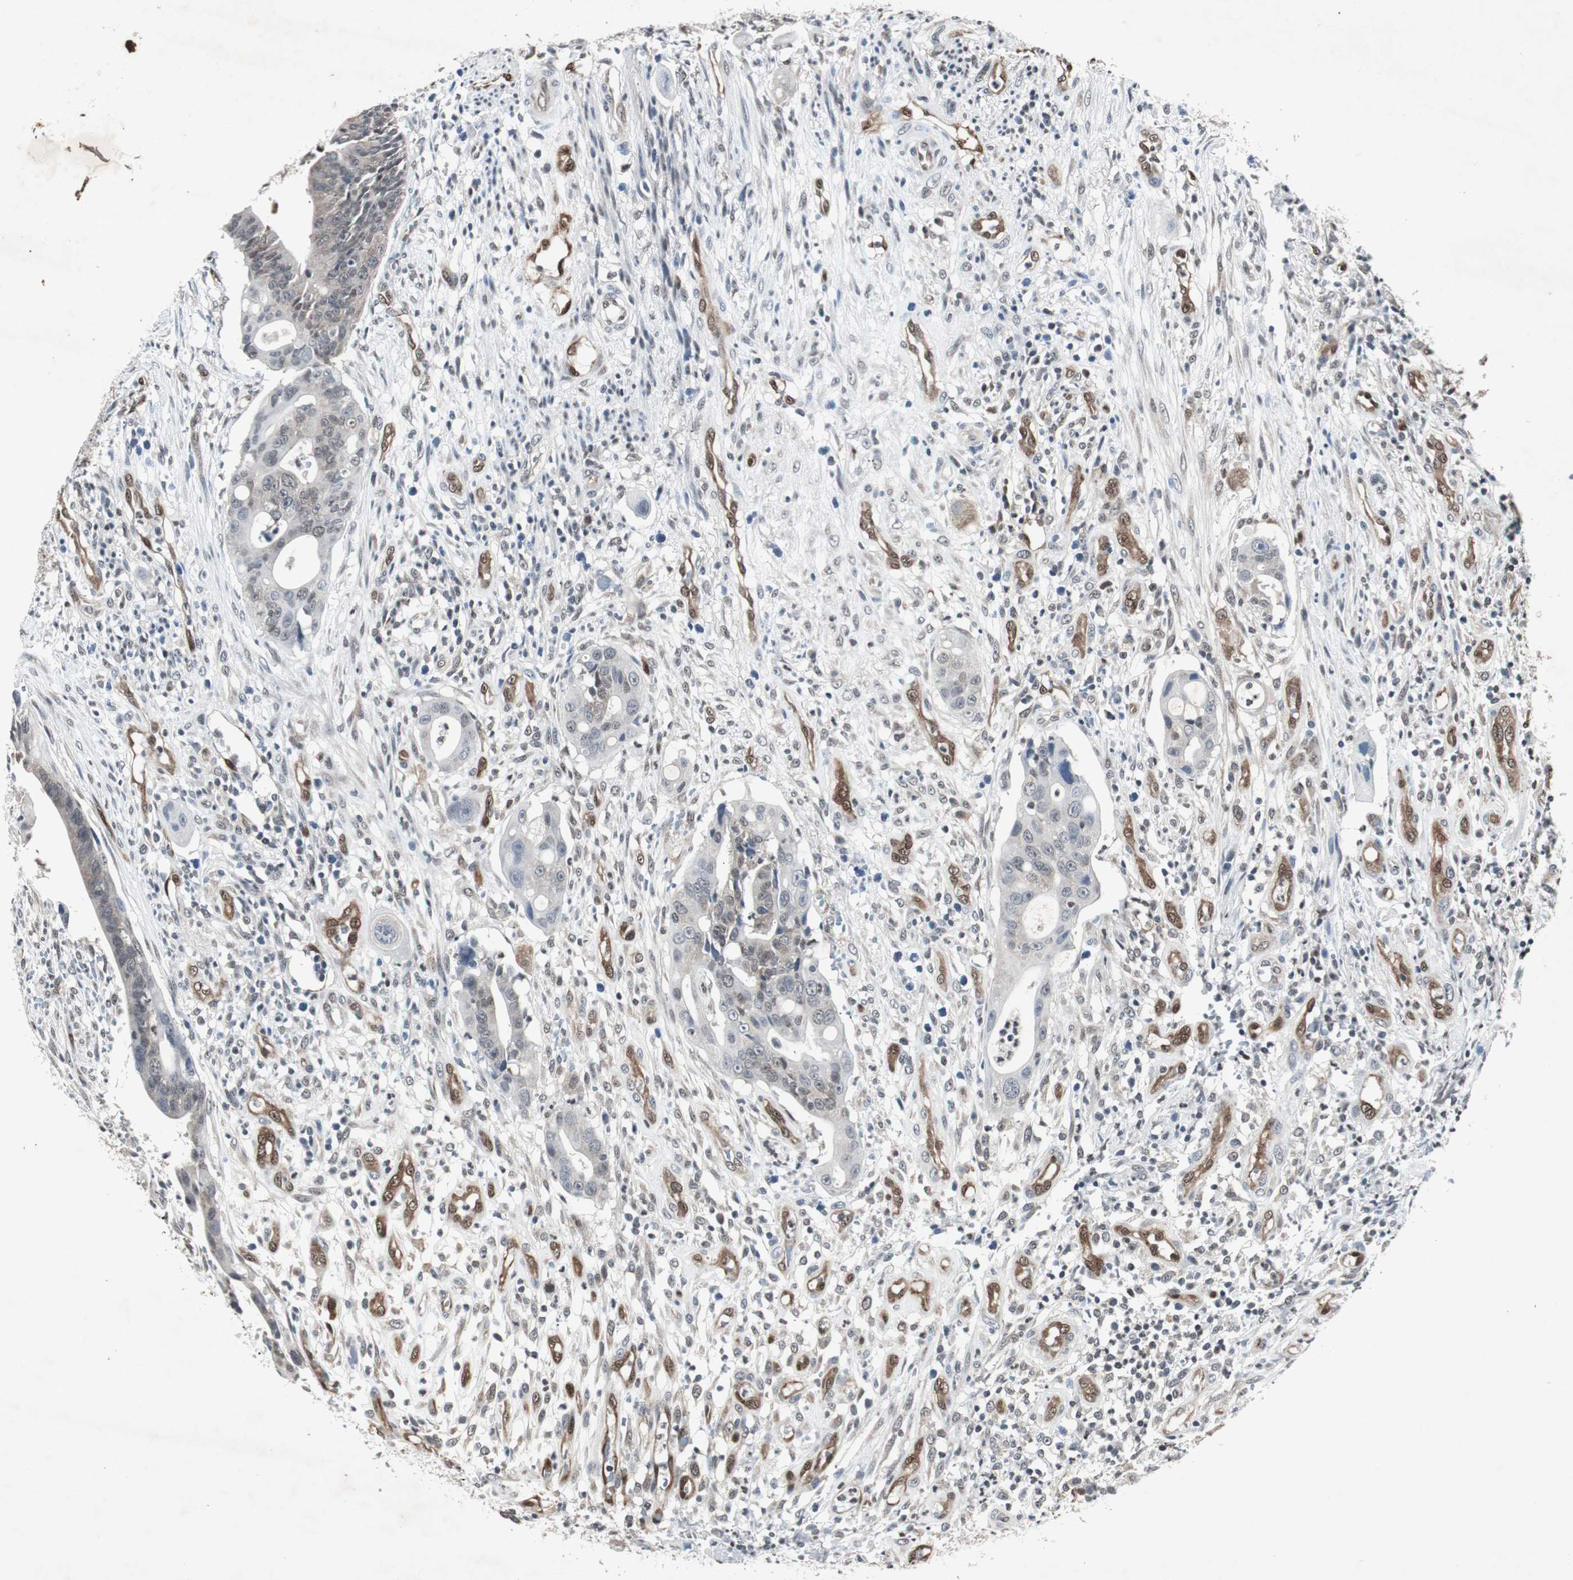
{"staining": {"intensity": "weak", "quantity": "<25%", "location": "cytoplasmic/membranous"}, "tissue": "colorectal cancer", "cell_type": "Tumor cells", "image_type": "cancer", "snomed": [{"axis": "morphology", "description": "Adenocarcinoma, NOS"}, {"axis": "topography", "description": "Colon"}], "caption": "Tumor cells are negative for protein expression in human colorectal cancer.", "gene": "SMAD1", "patient": {"sex": "female", "age": 57}}